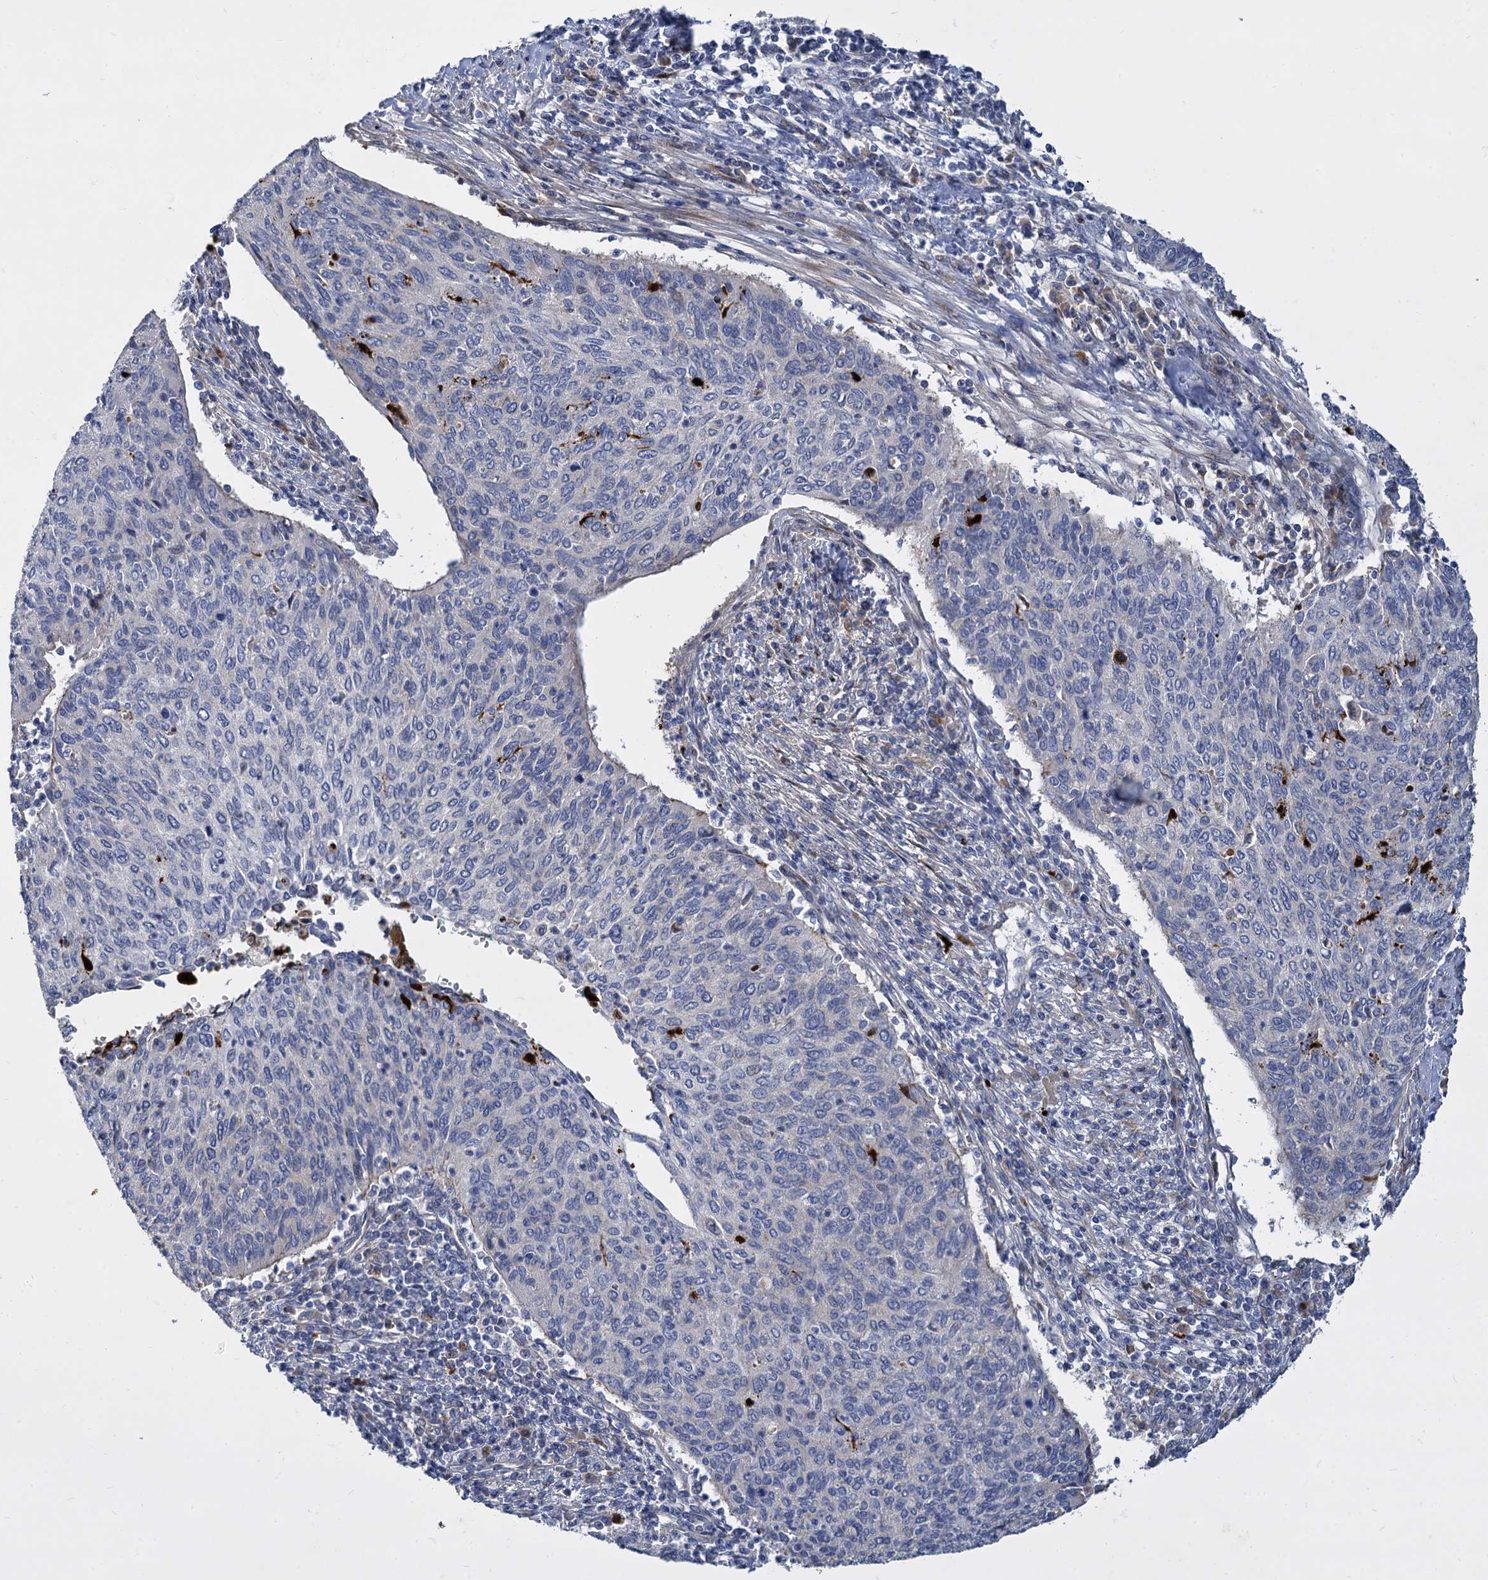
{"staining": {"intensity": "negative", "quantity": "none", "location": "none"}, "tissue": "cervical cancer", "cell_type": "Tumor cells", "image_type": "cancer", "snomed": [{"axis": "morphology", "description": "Squamous cell carcinoma, NOS"}, {"axis": "topography", "description": "Cervix"}], "caption": "The histopathology image exhibits no significant positivity in tumor cells of squamous cell carcinoma (cervical).", "gene": "TRIM77", "patient": {"sex": "female", "age": 38}}